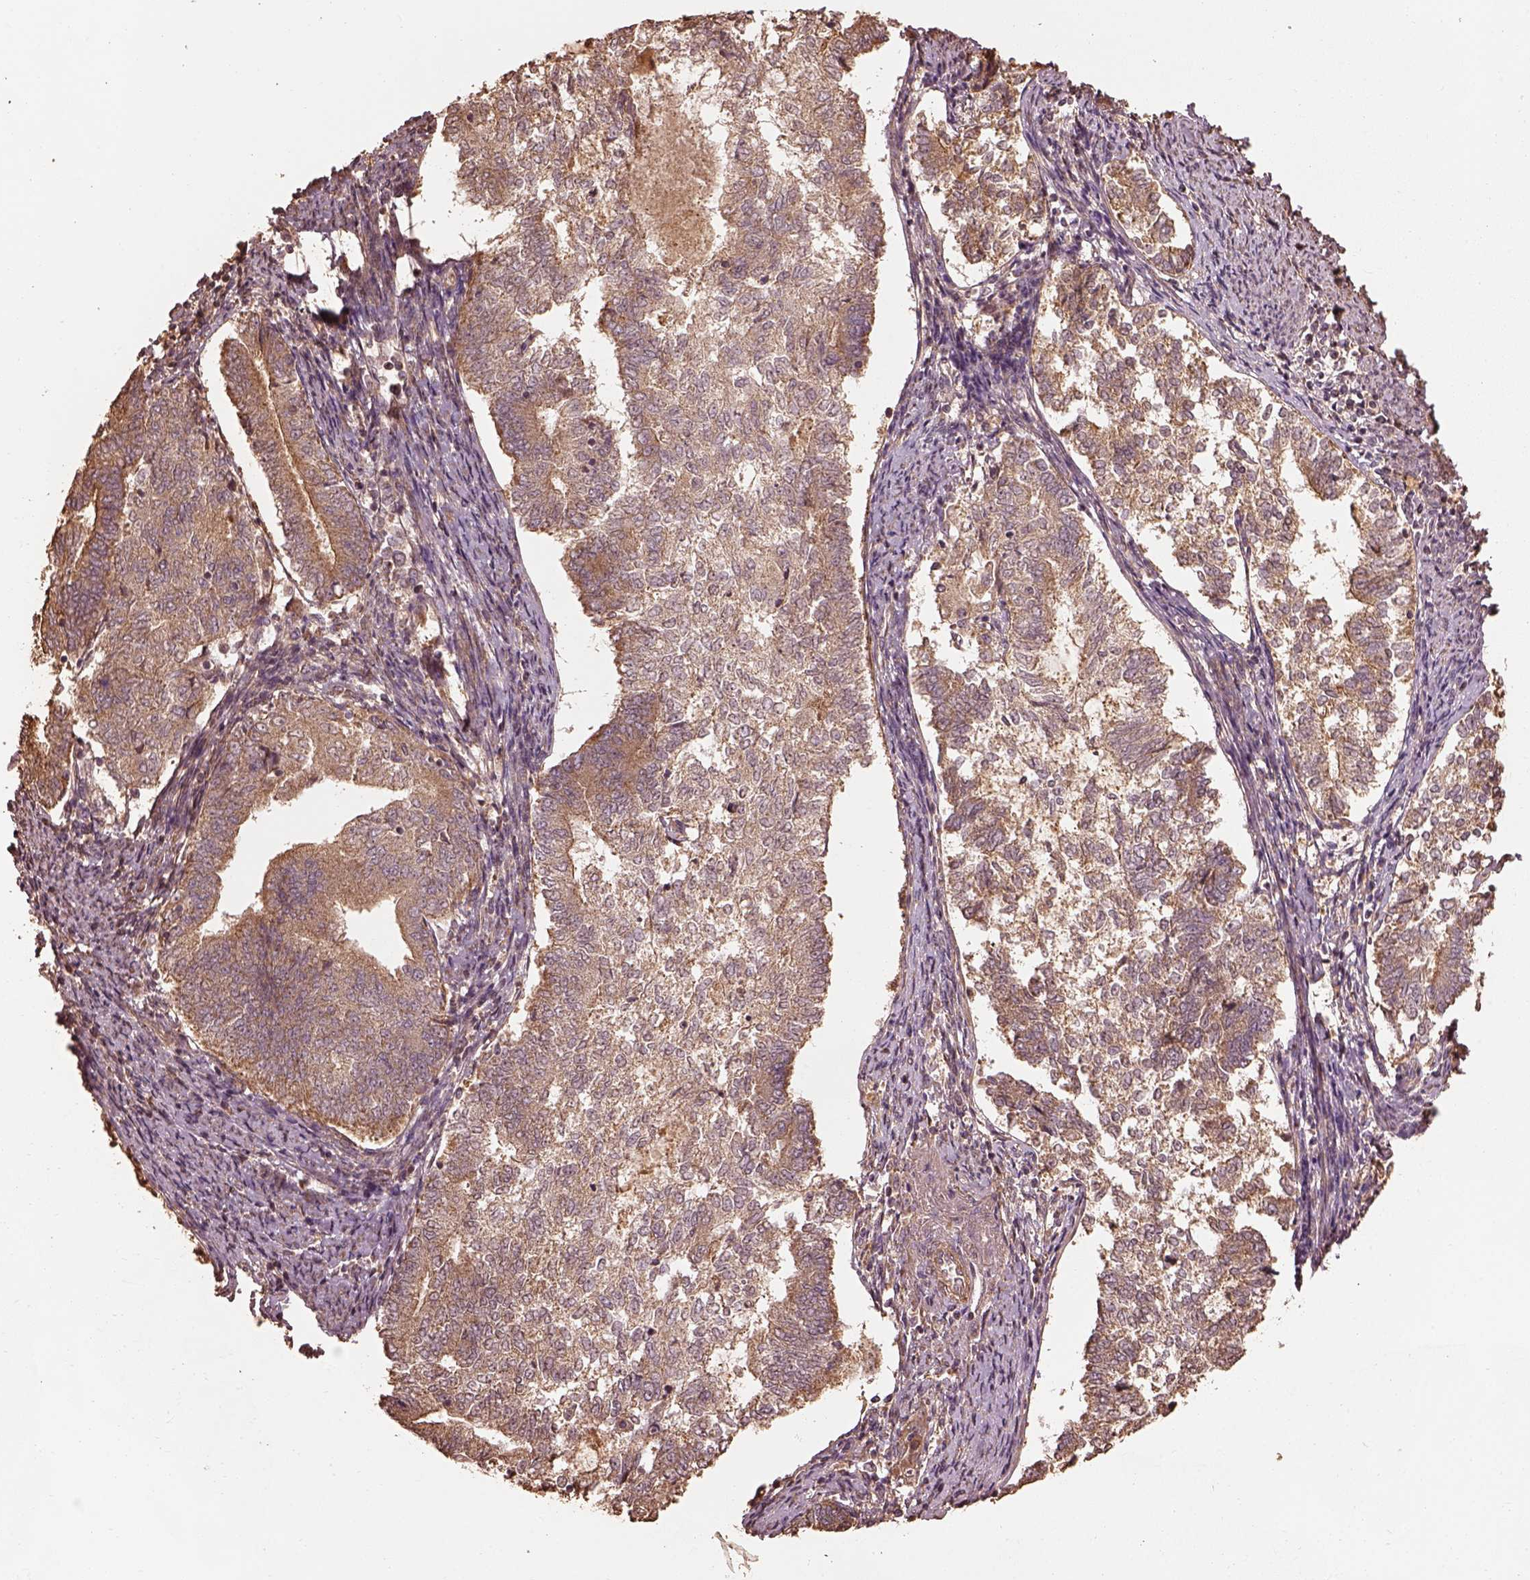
{"staining": {"intensity": "moderate", "quantity": ">75%", "location": "cytoplasmic/membranous"}, "tissue": "endometrial cancer", "cell_type": "Tumor cells", "image_type": "cancer", "snomed": [{"axis": "morphology", "description": "Adenocarcinoma, NOS"}, {"axis": "topography", "description": "Endometrium"}], "caption": "Protein analysis of endometrial cancer (adenocarcinoma) tissue shows moderate cytoplasmic/membranous expression in about >75% of tumor cells.", "gene": "METTL4", "patient": {"sex": "female", "age": 65}}